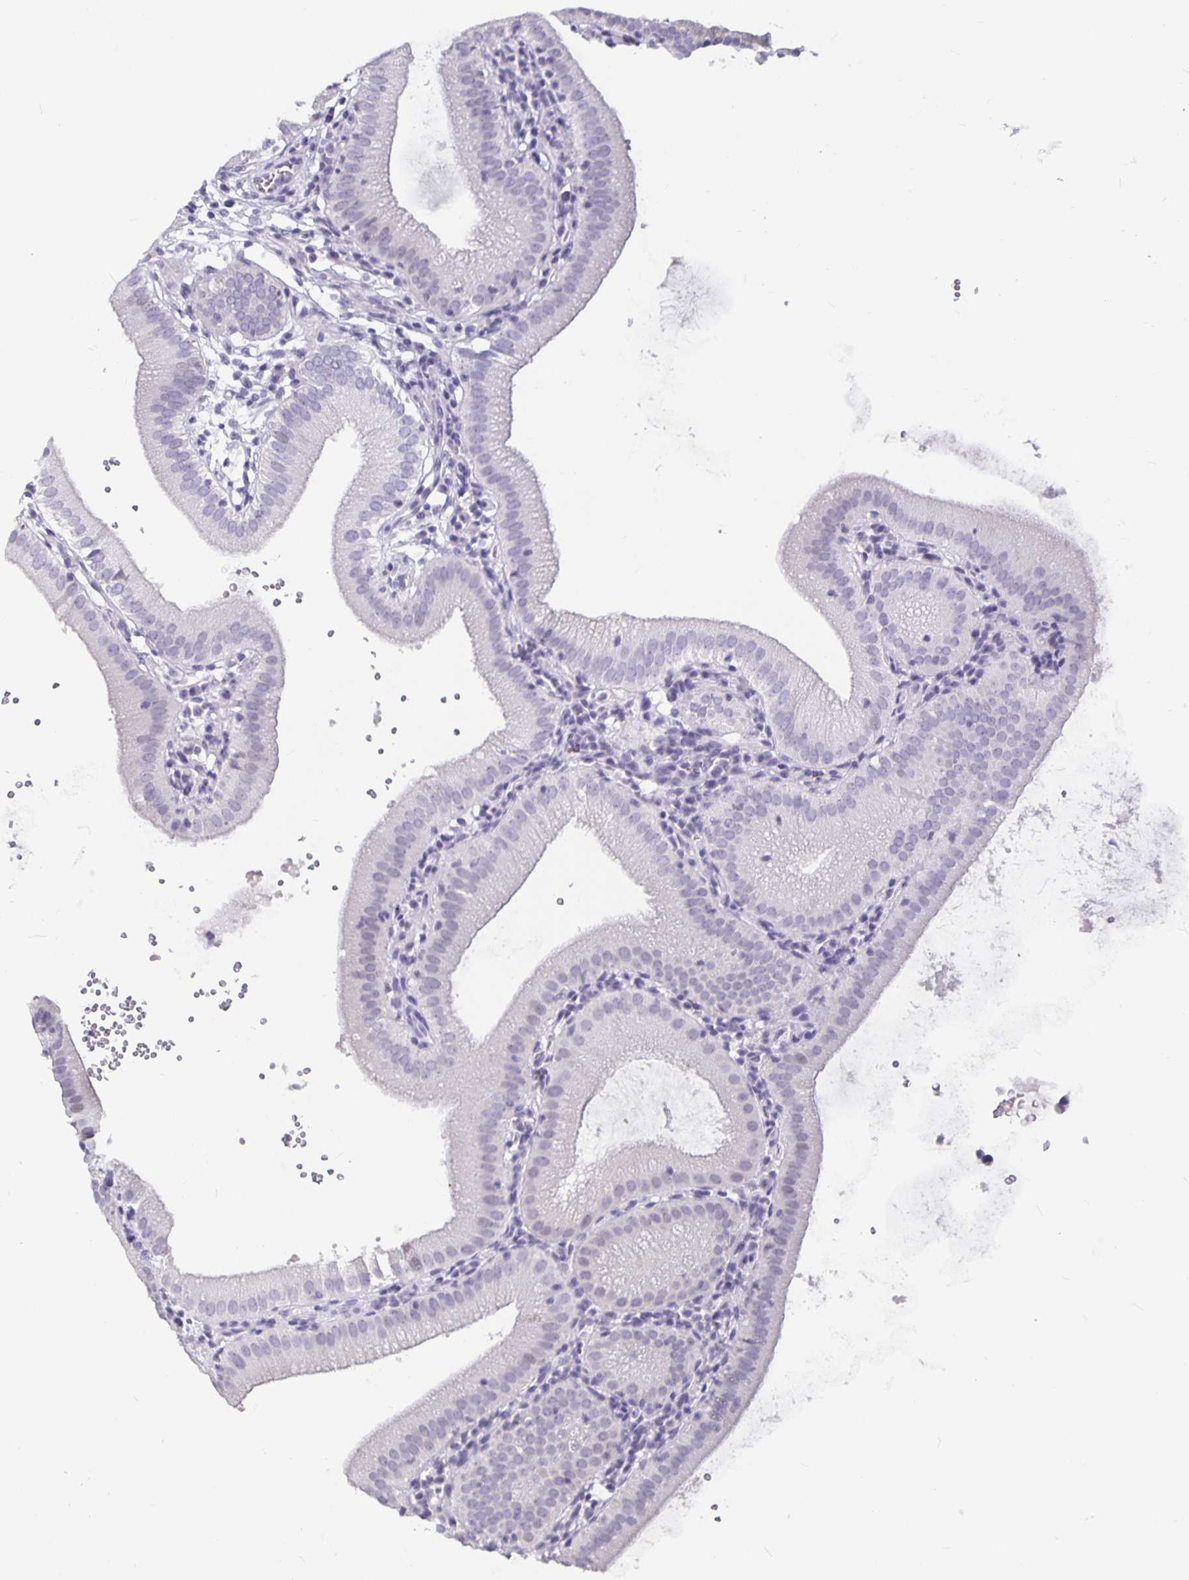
{"staining": {"intensity": "negative", "quantity": "none", "location": "none"}, "tissue": "gallbladder", "cell_type": "Glandular cells", "image_type": "normal", "snomed": [{"axis": "morphology", "description": "Normal tissue, NOS"}, {"axis": "topography", "description": "Gallbladder"}], "caption": "Human gallbladder stained for a protein using immunohistochemistry (IHC) exhibits no positivity in glandular cells.", "gene": "OLIG2", "patient": {"sex": "female", "age": 65}}